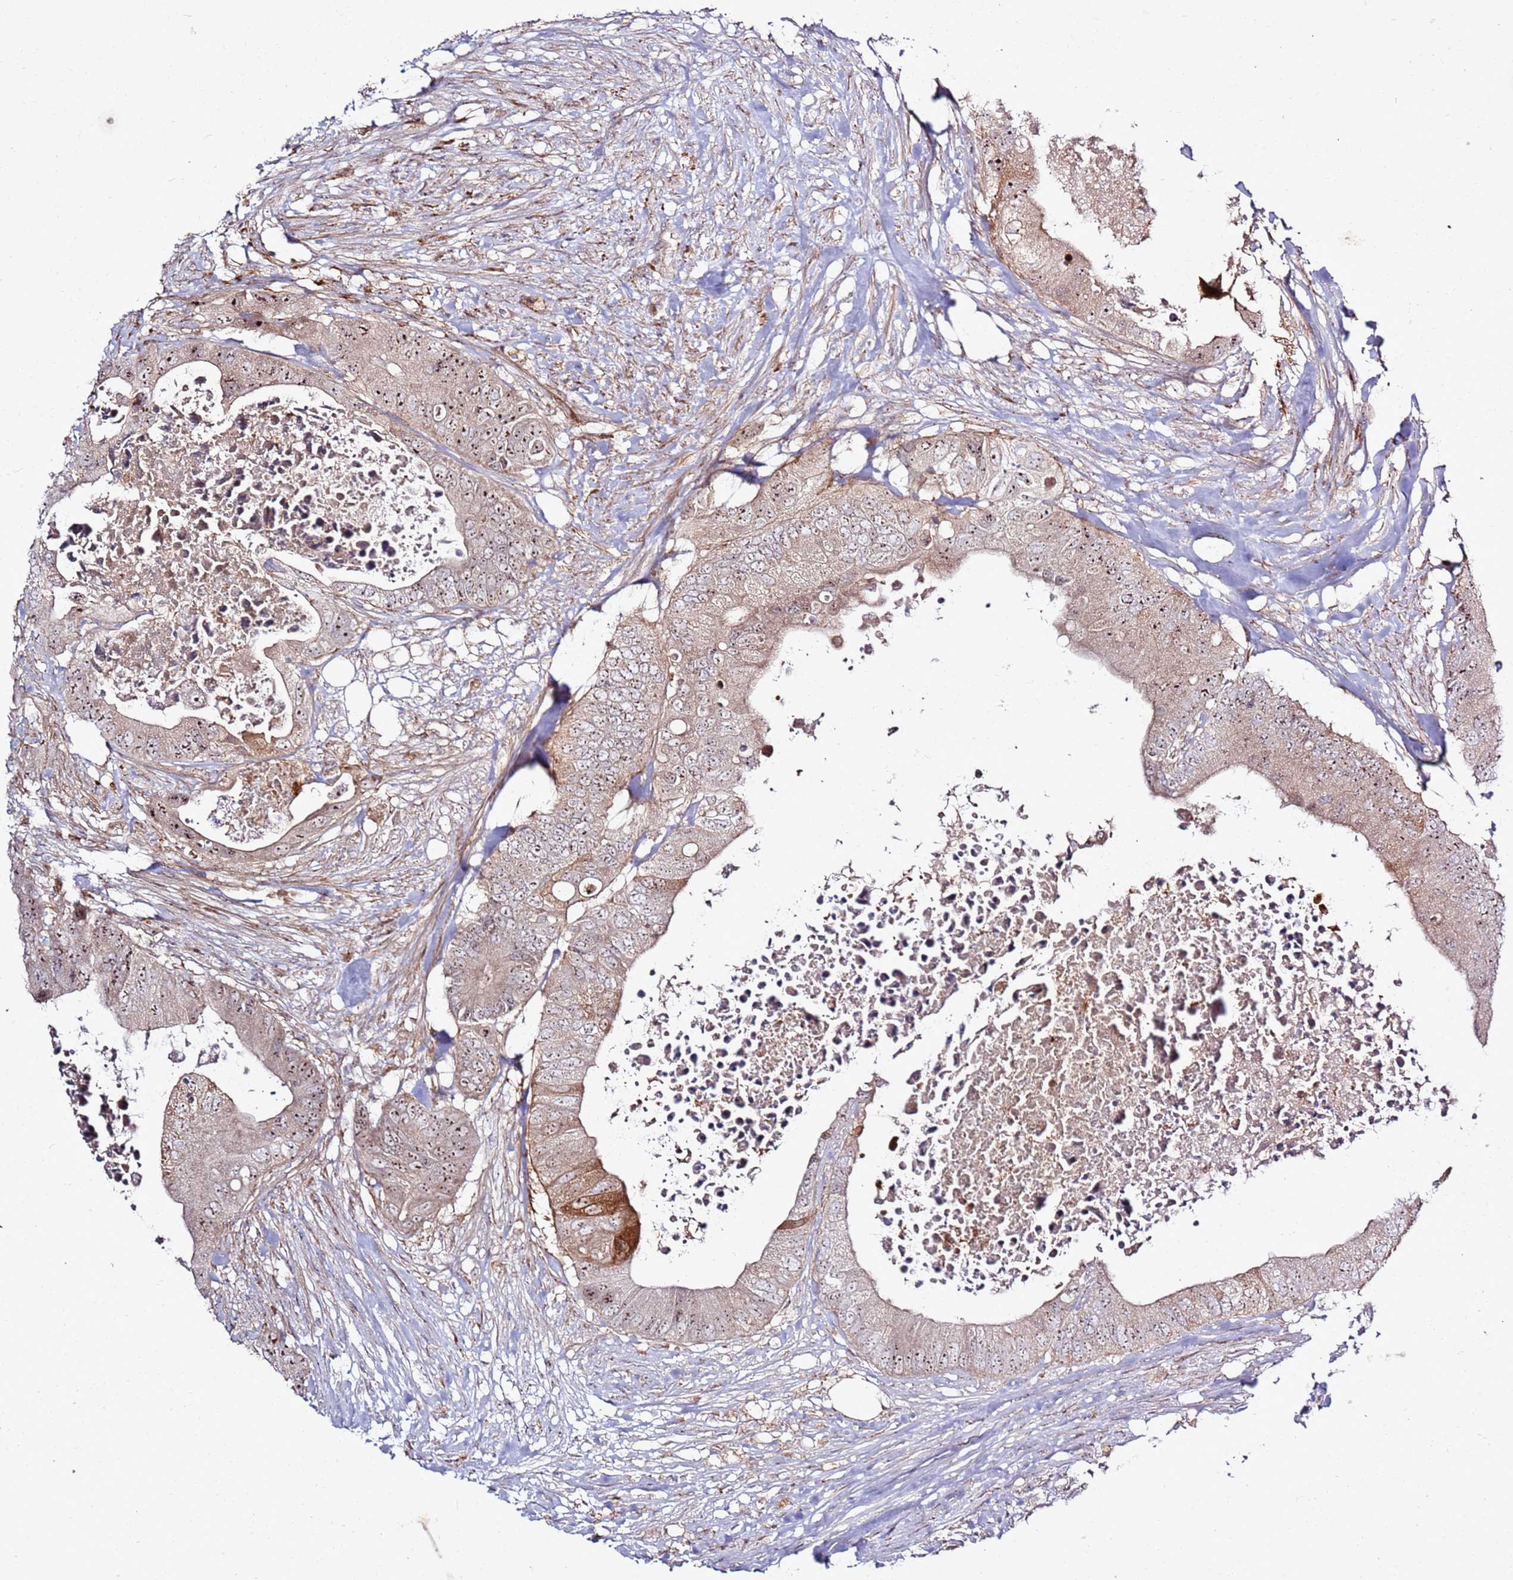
{"staining": {"intensity": "moderate", "quantity": ">75%", "location": "cytoplasmic/membranous,nuclear"}, "tissue": "colorectal cancer", "cell_type": "Tumor cells", "image_type": "cancer", "snomed": [{"axis": "morphology", "description": "Adenocarcinoma, NOS"}, {"axis": "topography", "description": "Colon"}], "caption": "Tumor cells reveal medium levels of moderate cytoplasmic/membranous and nuclear expression in about >75% of cells in human colorectal adenocarcinoma.", "gene": "CNPY1", "patient": {"sex": "male", "age": 71}}